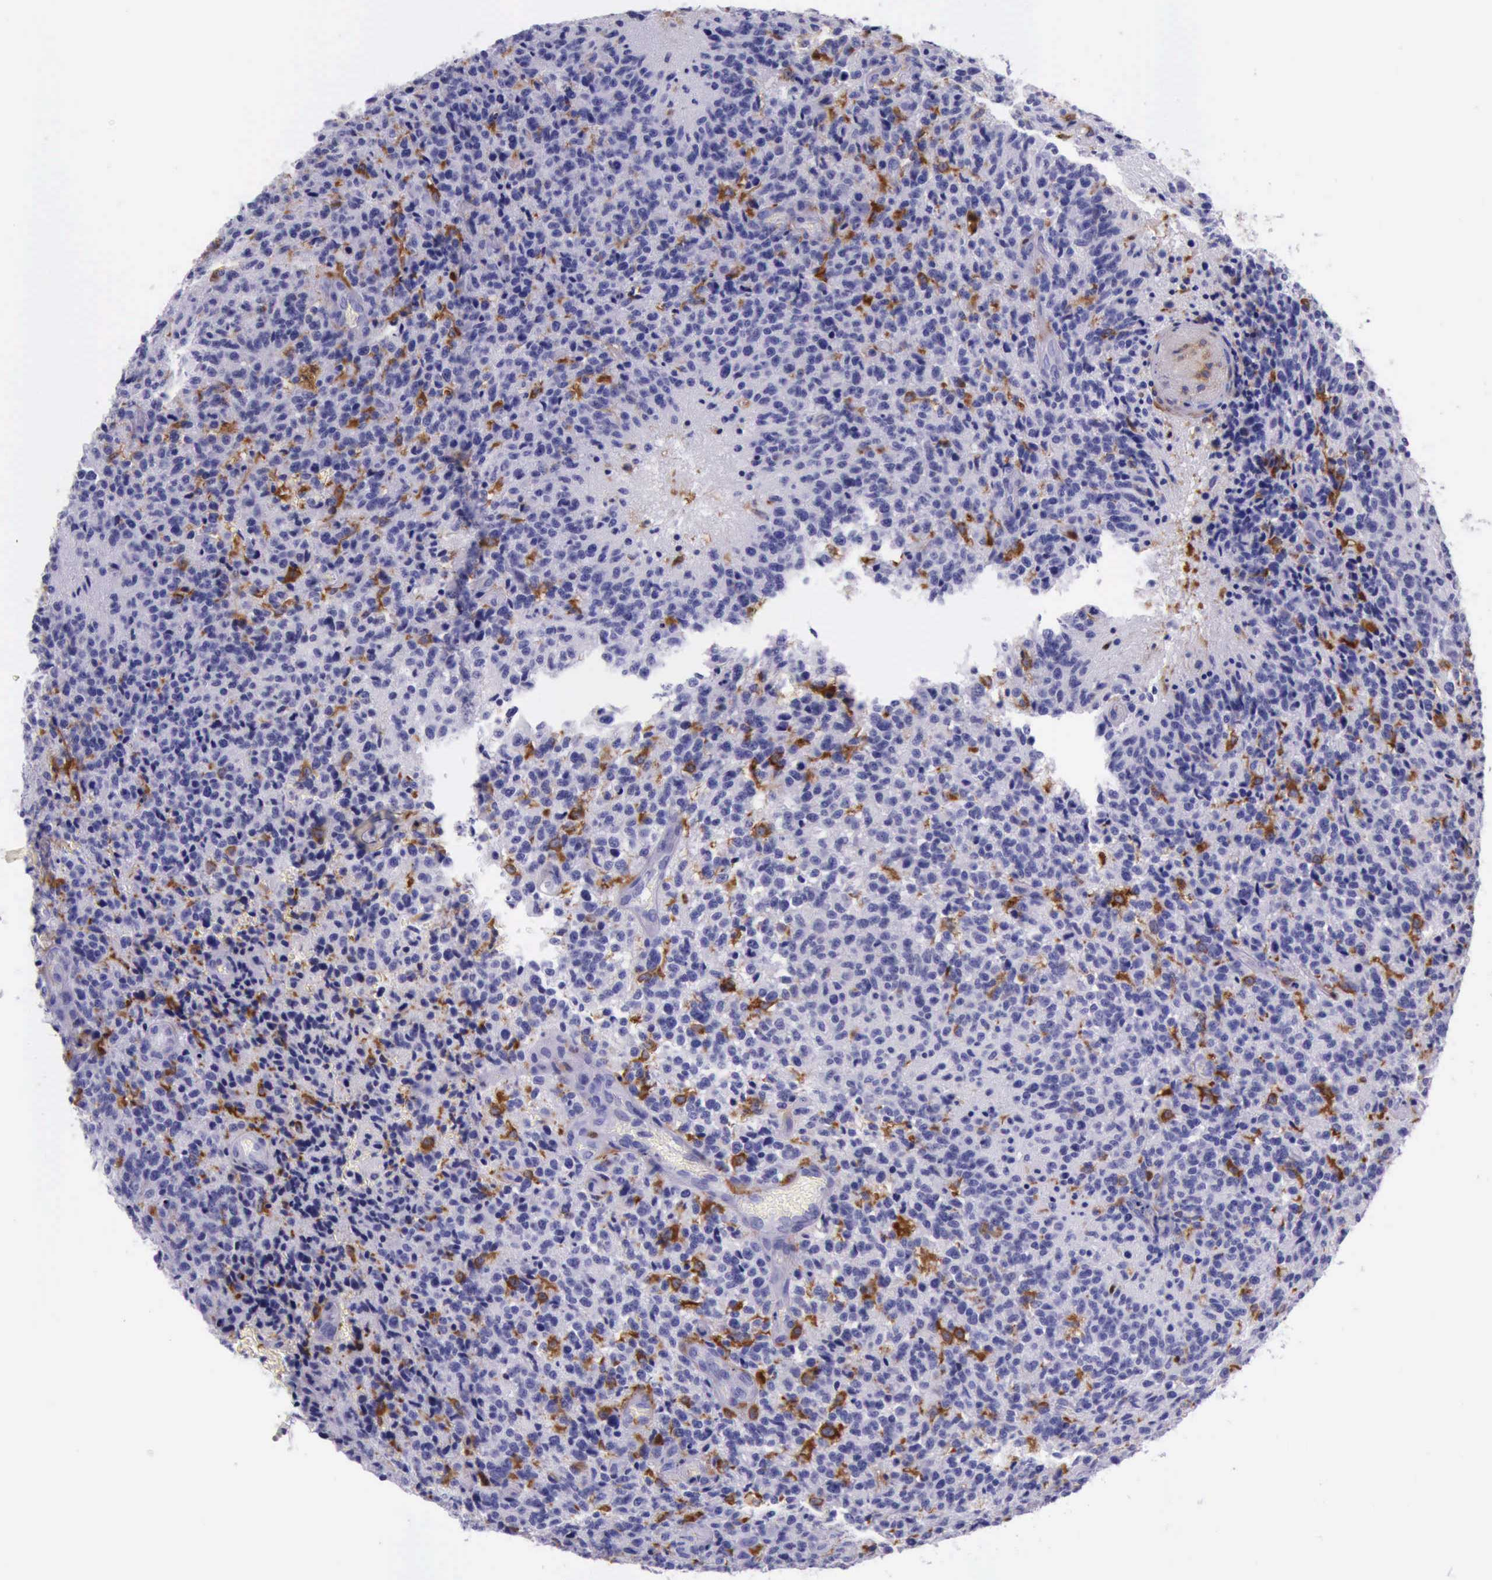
{"staining": {"intensity": "strong", "quantity": "<25%", "location": "cytoplasmic/membranous"}, "tissue": "glioma", "cell_type": "Tumor cells", "image_type": "cancer", "snomed": [{"axis": "morphology", "description": "Glioma, malignant, High grade"}, {"axis": "topography", "description": "Brain"}], "caption": "The image shows staining of glioma, revealing strong cytoplasmic/membranous protein positivity (brown color) within tumor cells. The staining was performed using DAB (3,3'-diaminobenzidine) to visualize the protein expression in brown, while the nuclei were stained in blue with hematoxylin (Magnification: 20x).", "gene": "BTK", "patient": {"sex": "male", "age": 36}}